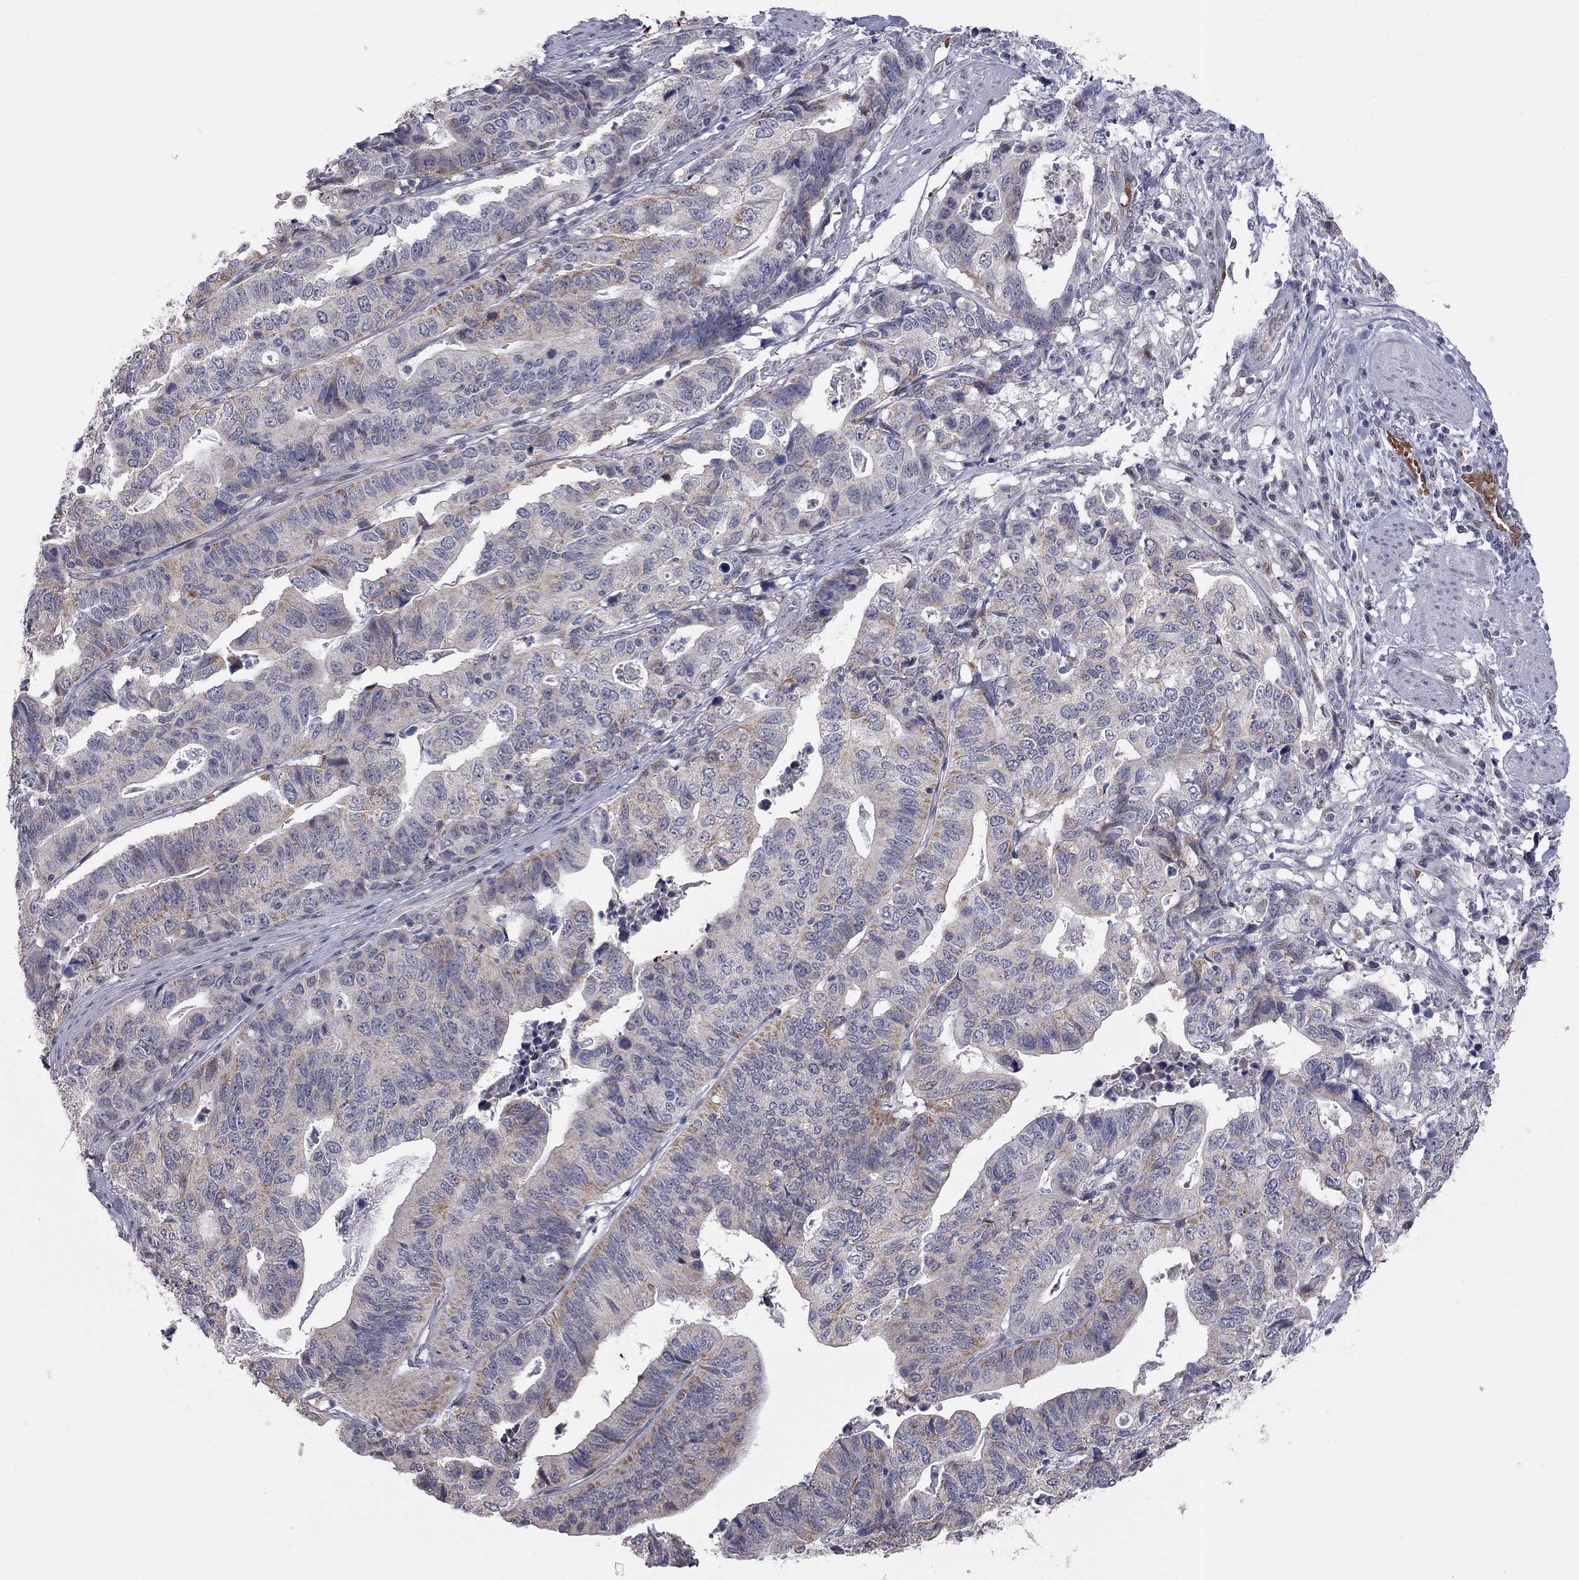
{"staining": {"intensity": "moderate", "quantity": "<25%", "location": "cytoplasmic/membranous"}, "tissue": "stomach cancer", "cell_type": "Tumor cells", "image_type": "cancer", "snomed": [{"axis": "morphology", "description": "Adenocarcinoma, NOS"}, {"axis": "topography", "description": "Stomach, upper"}], "caption": "Immunohistochemistry (DAB) staining of stomach cancer (adenocarcinoma) demonstrates moderate cytoplasmic/membranous protein staining in about <25% of tumor cells. (DAB (3,3'-diaminobenzidine) IHC with brightfield microscopy, high magnification).", "gene": "MC3R", "patient": {"sex": "female", "age": 67}}